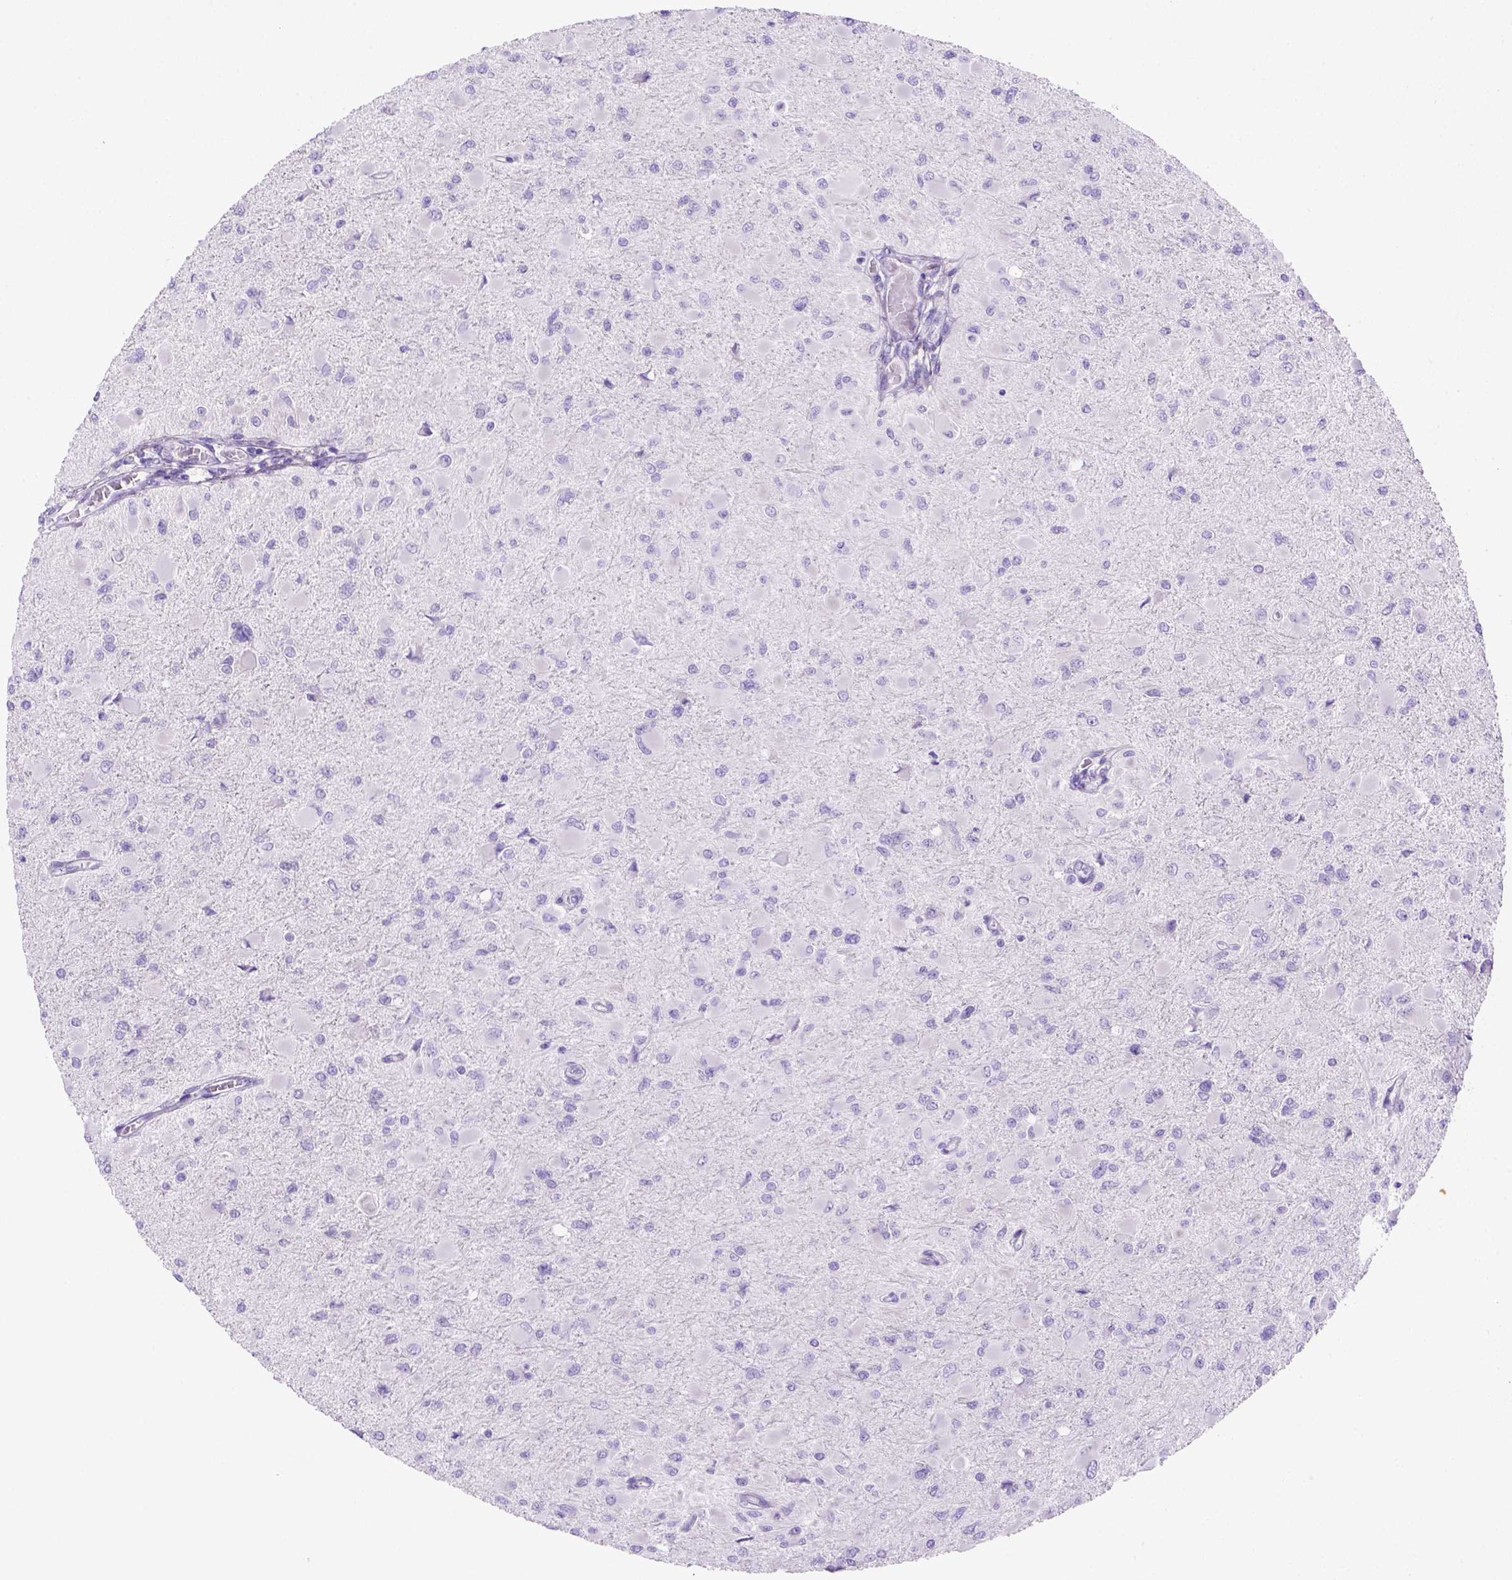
{"staining": {"intensity": "negative", "quantity": "none", "location": "none"}, "tissue": "glioma", "cell_type": "Tumor cells", "image_type": "cancer", "snomed": [{"axis": "morphology", "description": "Glioma, malignant, High grade"}, {"axis": "topography", "description": "Cerebral cortex"}], "caption": "An immunohistochemistry photomicrograph of glioma is shown. There is no staining in tumor cells of glioma.", "gene": "SIRPD", "patient": {"sex": "female", "age": 36}}